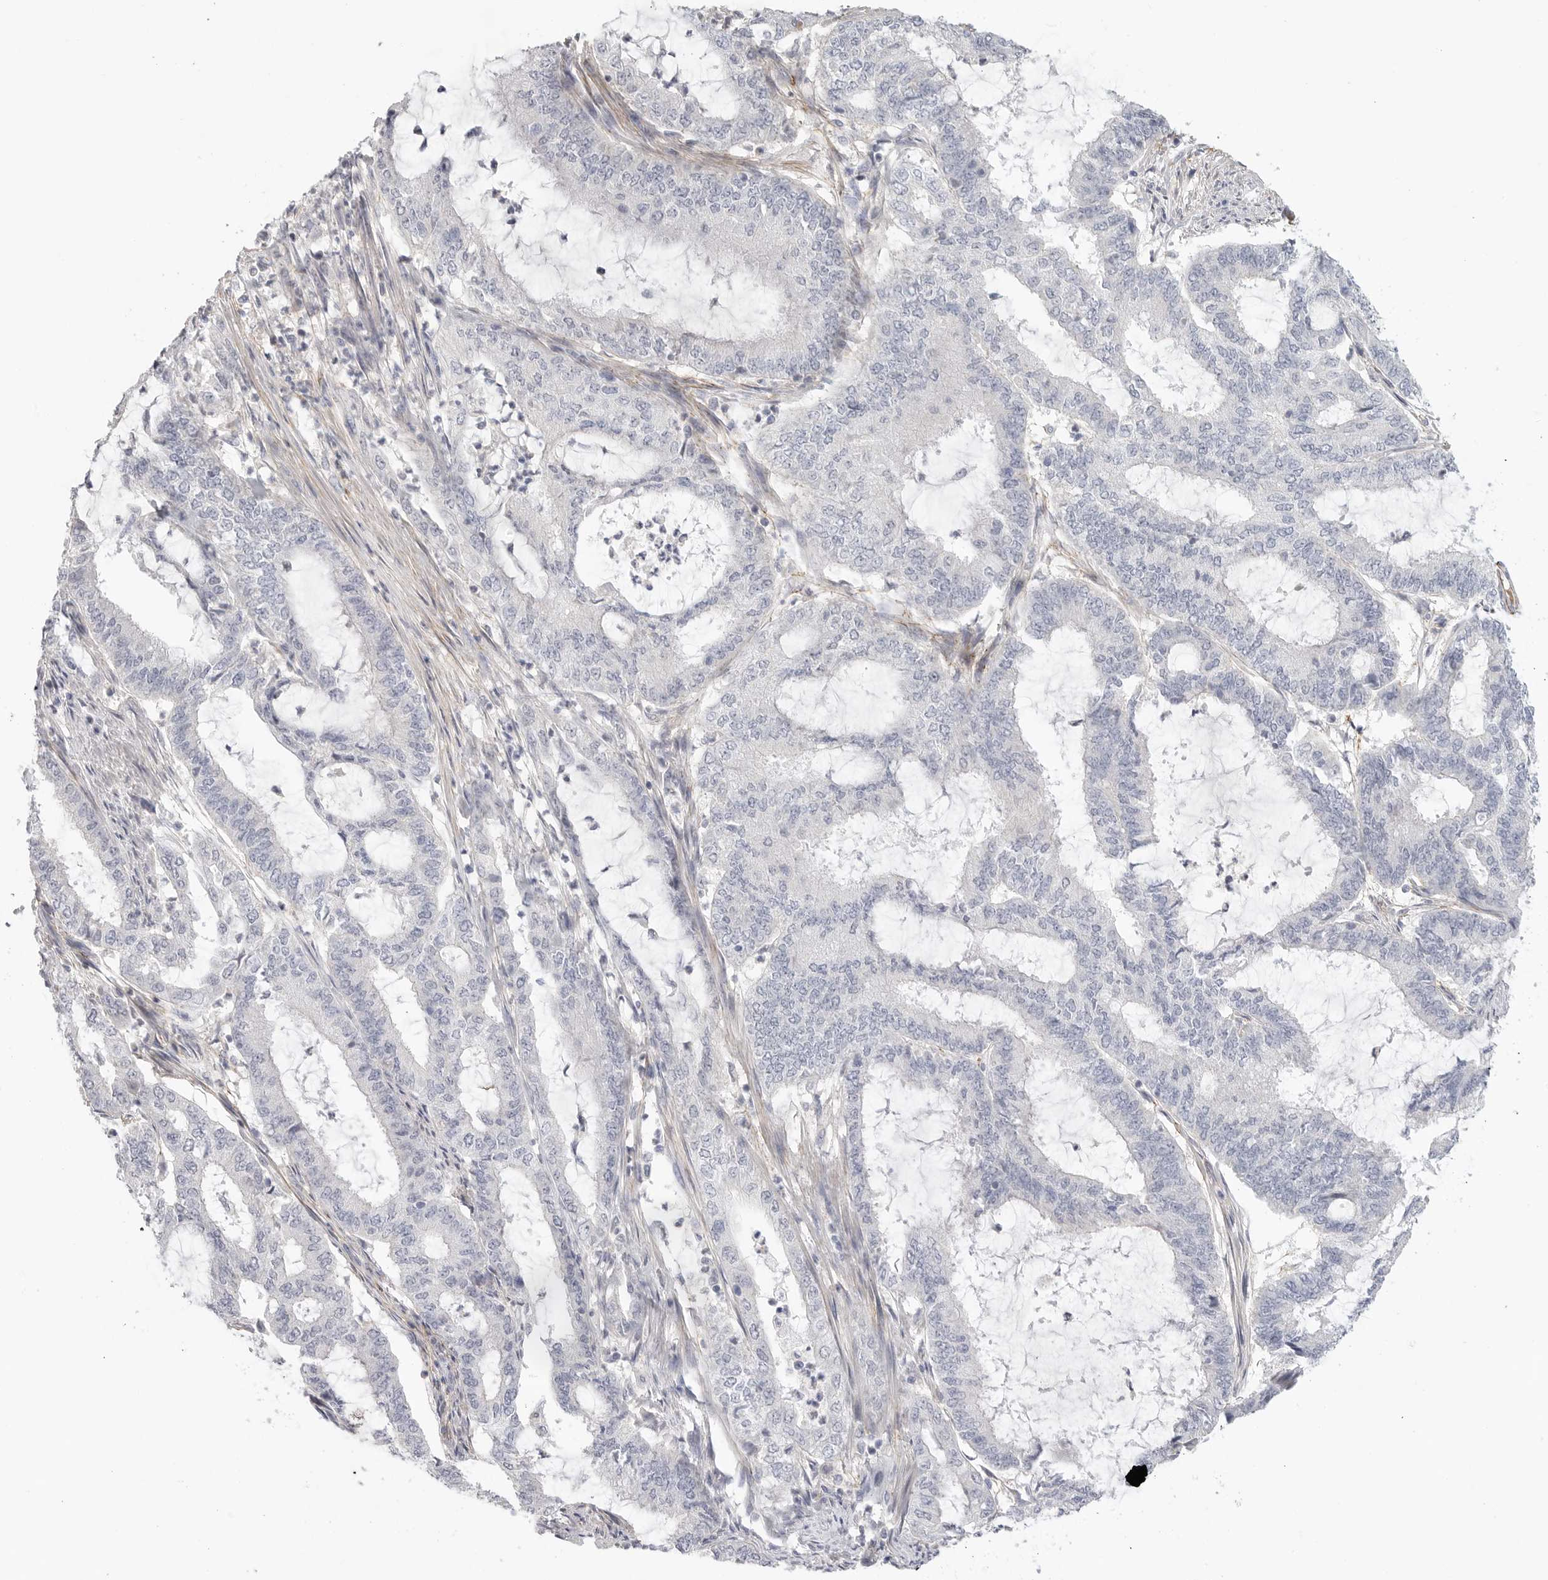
{"staining": {"intensity": "negative", "quantity": "none", "location": "none"}, "tissue": "endometrial cancer", "cell_type": "Tumor cells", "image_type": "cancer", "snomed": [{"axis": "morphology", "description": "Adenocarcinoma, NOS"}, {"axis": "topography", "description": "Endometrium"}], "caption": "This photomicrograph is of adenocarcinoma (endometrial) stained with immunohistochemistry (IHC) to label a protein in brown with the nuclei are counter-stained blue. There is no expression in tumor cells.", "gene": "FBN2", "patient": {"sex": "female", "age": 51}}